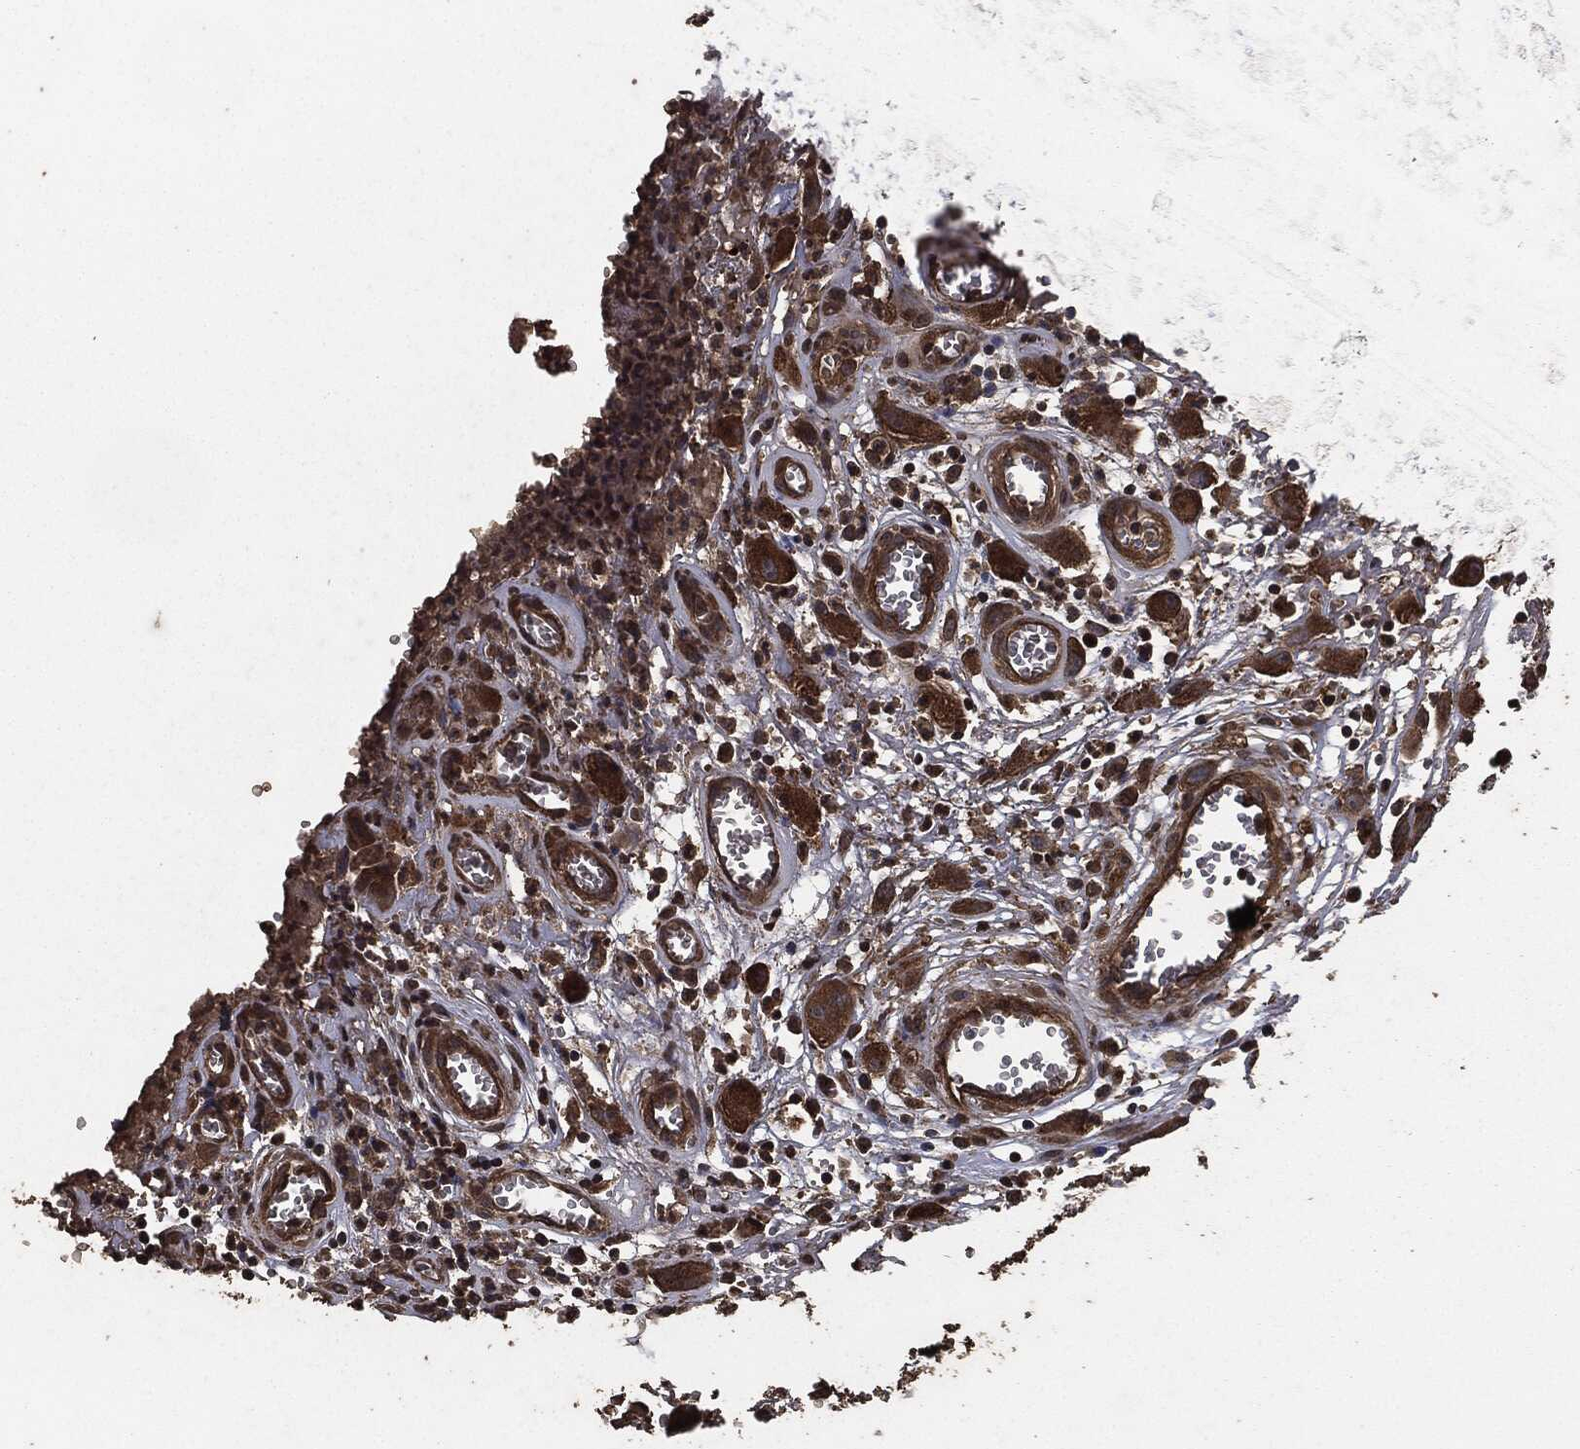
{"staining": {"intensity": "moderate", "quantity": ">75%", "location": "cytoplasmic/membranous"}, "tissue": "head and neck cancer", "cell_type": "Tumor cells", "image_type": "cancer", "snomed": [{"axis": "morphology", "description": "Squamous cell carcinoma, NOS"}, {"axis": "morphology", "description": "Squamous cell carcinoma, metastatic, NOS"}, {"axis": "topography", "description": "Oral tissue"}, {"axis": "topography", "description": "Head-Neck"}], "caption": "The histopathology image demonstrates immunohistochemical staining of head and neck squamous cell carcinoma. There is moderate cytoplasmic/membranous expression is present in approximately >75% of tumor cells.", "gene": "AKT1S1", "patient": {"sex": "female", "age": 85}}